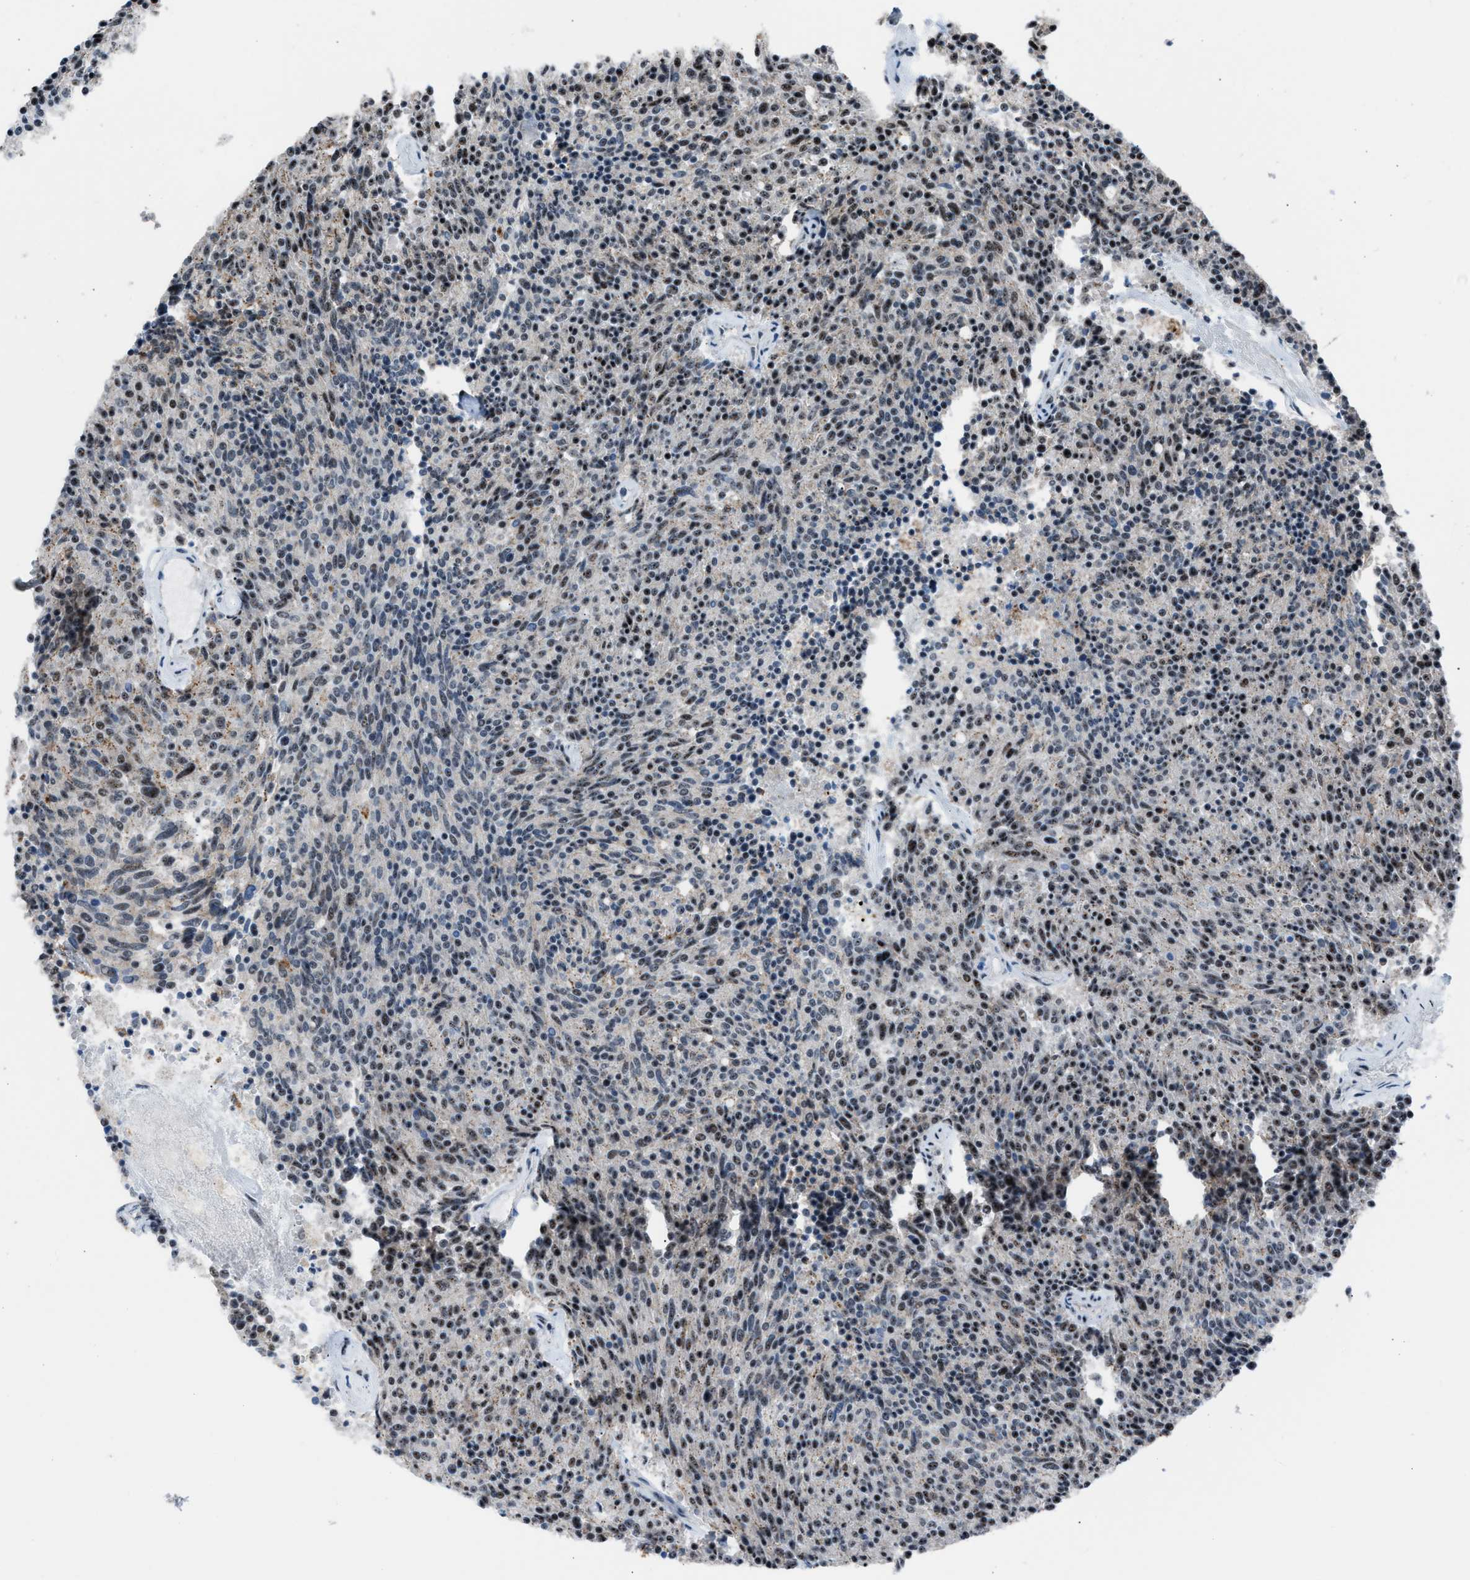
{"staining": {"intensity": "weak", "quantity": "25%-75%", "location": "nuclear"}, "tissue": "carcinoid", "cell_type": "Tumor cells", "image_type": "cancer", "snomed": [{"axis": "morphology", "description": "Carcinoid, malignant, NOS"}, {"axis": "topography", "description": "Pancreas"}], "caption": "A micrograph of human carcinoid (malignant) stained for a protein displays weak nuclear brown staining in tumor cells.", "gene": "CENPP", "patient": {"sex": "female", "age": 54}}